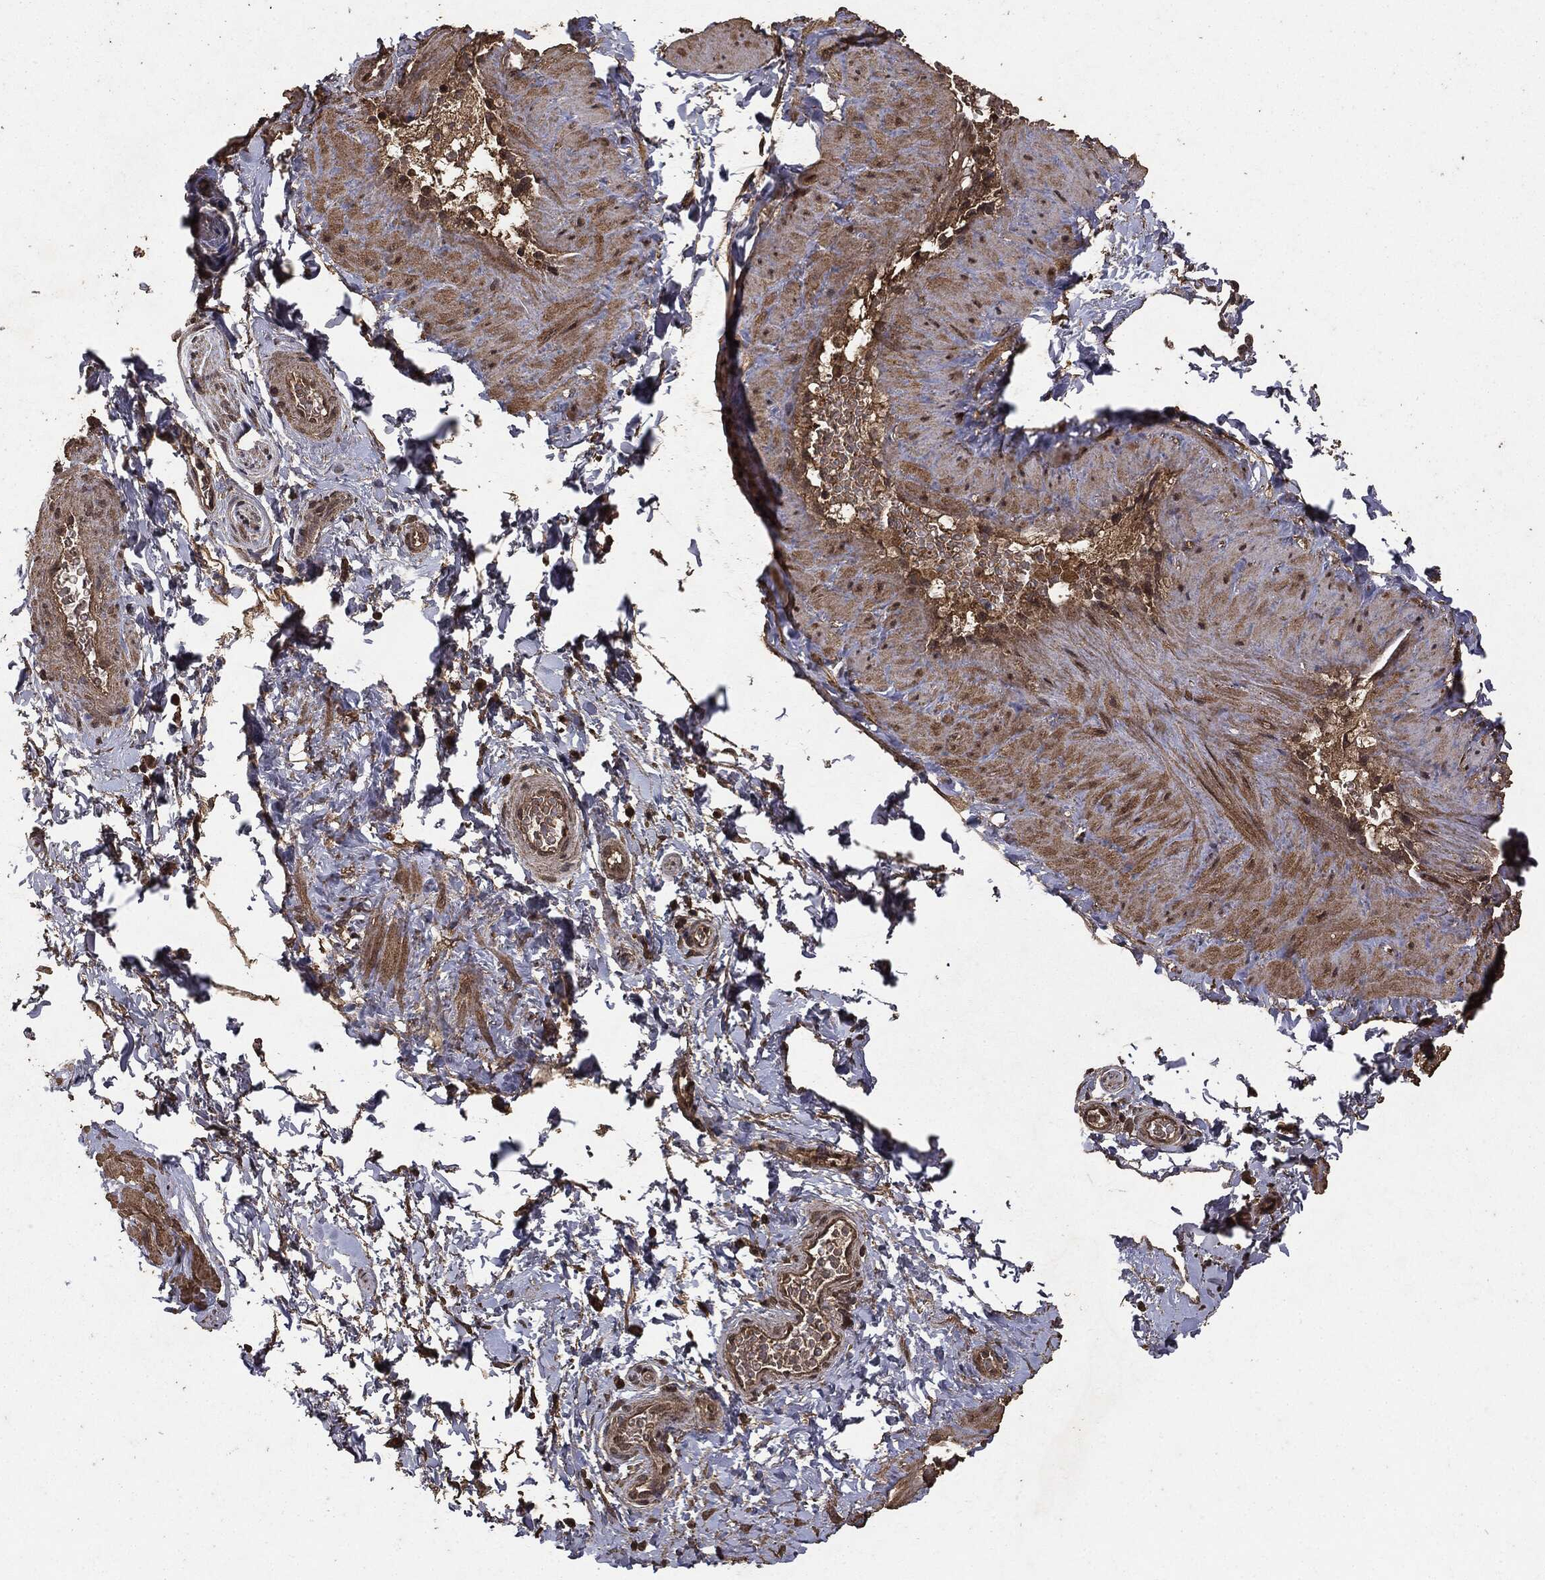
{"staining": {"intensity": "strong", "quantity": "25%-75%", "location": "cytoplasmic/membranous"}, "tissue": "soft tissue", "cell_type": "Fibroblasts", "image_type": "normal", "snomed": [{"axis": "morphology", "description": "Normal tissue, NOS"}, {"axis": "topography", "description": "Soft tissue"}, {"axis": "topography", "description": "Vascular tissue"}], "caption": "The micrograph demonstrates immunohistochemical staining of normal soft tissue. There is strong cytoplasmic/membranous expression is present in approximately 25%-75% of fibroblasts.", "gene": "NME1", "patient": {"sex": "male", "age": 41}}